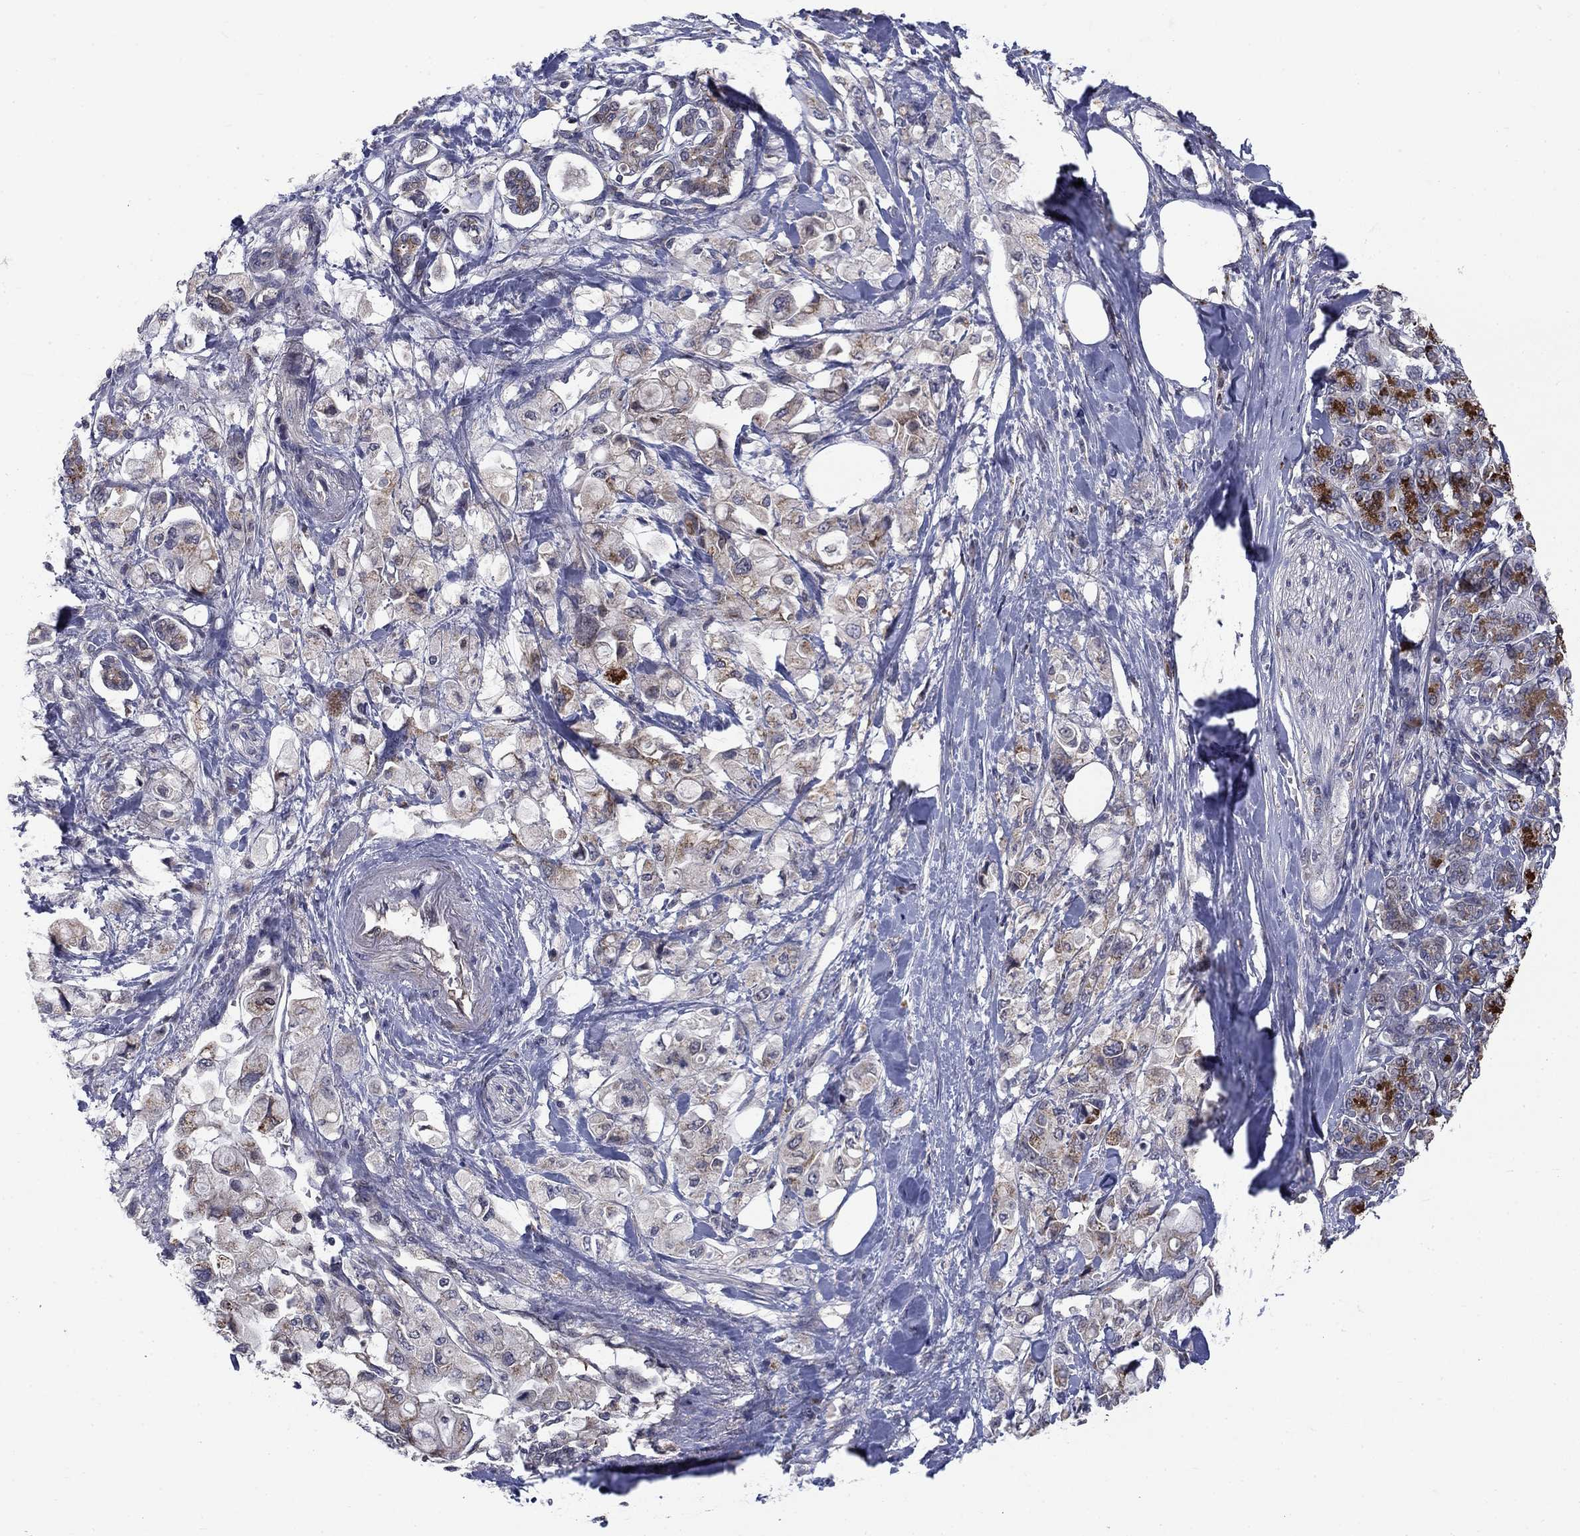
{"staining": {"intensity": "moderate", "quantity": "<25%", "location": "cytoplasmic/membranous"}, "tissue": "pancreatic cancer", "cell_type": "Tumor cells", "image_type": "cancer", "snomed": [{"axis": "morphology", "description": "Adenocarcinoma, NOS"}, {"axis": "topography", "description": "Pancreas"}], "caption": "Moderate cytoplasmic/membranous expression for a protein is seen in approximately <25% of tumor cells of pancreatic adenocarcinoma using immunohistochemistry (IHC).", "gene": "FAM3B", "patient": {"sex": "female", "age": 56}}